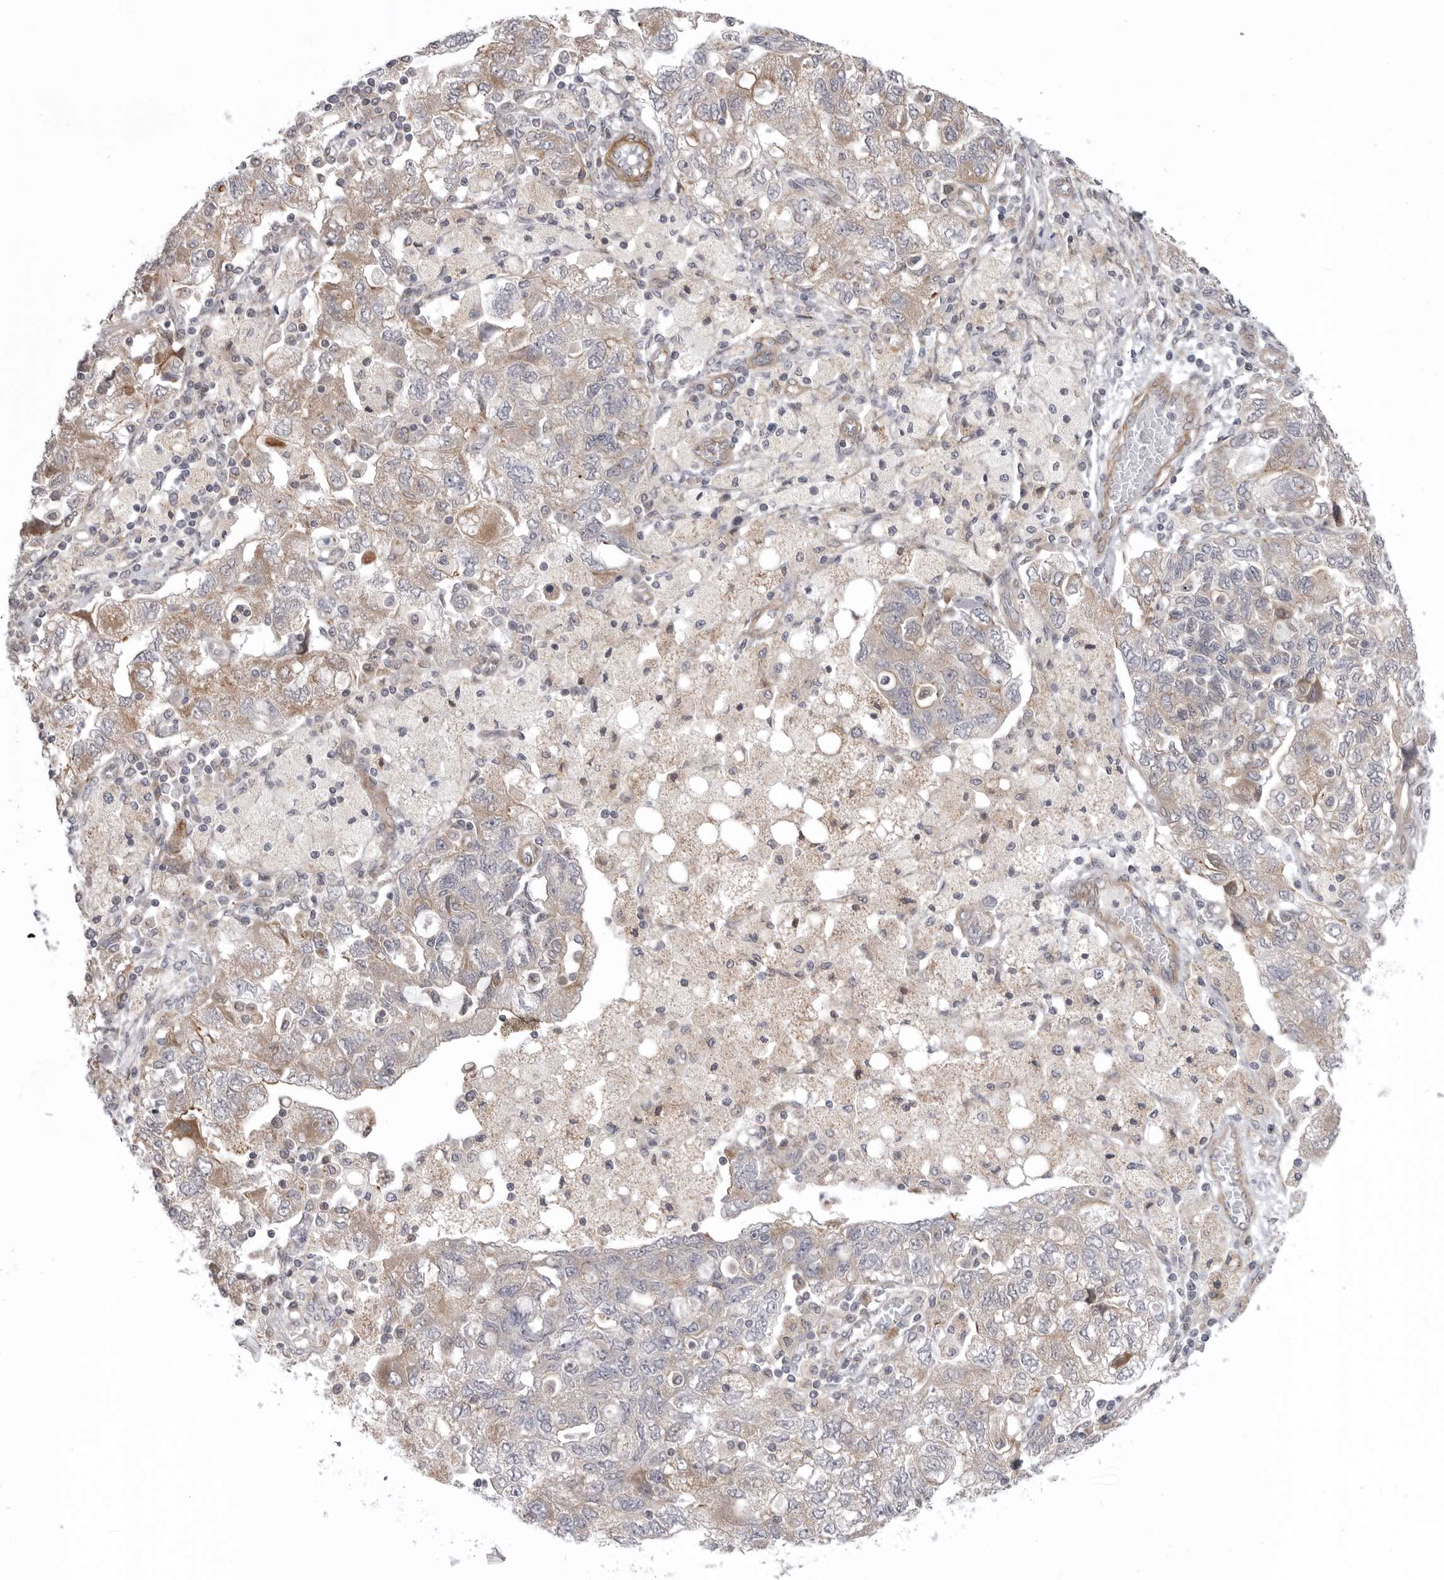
{"staining": {"intensity": "weak", "quantity": "25%-75%", "location": "cytoplasmic/membranous"}, "tissue": "ovarian cancer", "cell_type": "Tumor cells", "image_type": "cancer", "snomed": [{"axis": "morphology", "description": "Carcinoma, NOS"}, {"axis": "morphology", "description": "Cystadenocarcinoma, serous, NOS"}, {"axis": "topography", "description": "Ovary"}], "caption": "Tumor cells display low levels of weak cytoplasmic/membranous staining in about 25%-75% of cells in human ovarian serous cystadenocarcinoma.", "gene": "SCP2", "patient": {"sex": "female", "age": 69}}